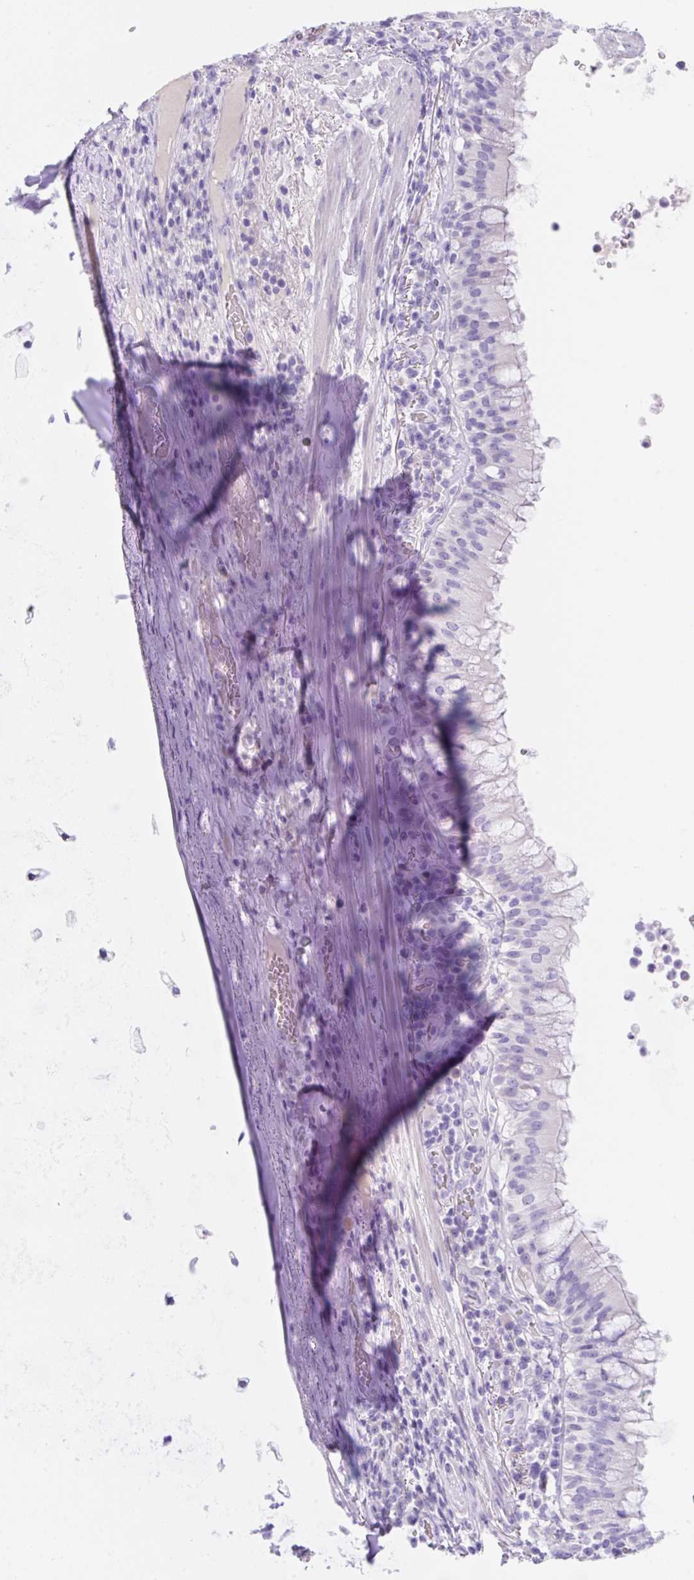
{"staining": {"intensity": "negative", "quantity": "none", "location": "none"}, "tissue": "bronchus", "cell_type": "Respiratory epithelial cells", "image_type": "normal", "snomed": [{"axis": "morphology", "description": "Normal tissue, NOS"}, {"axis": "topography", "description": "Cartilage tissue"}, {"axis": "topography", "description": "Bronchus"}], "caption": "There is no significant expression in respiratory epithelial cells of bronchus. (DAB (3,3'-diaminobenzidine) IHC, high magnification).", "gene": "KLK8", "patient": {"sex": "male", "age": 56}}